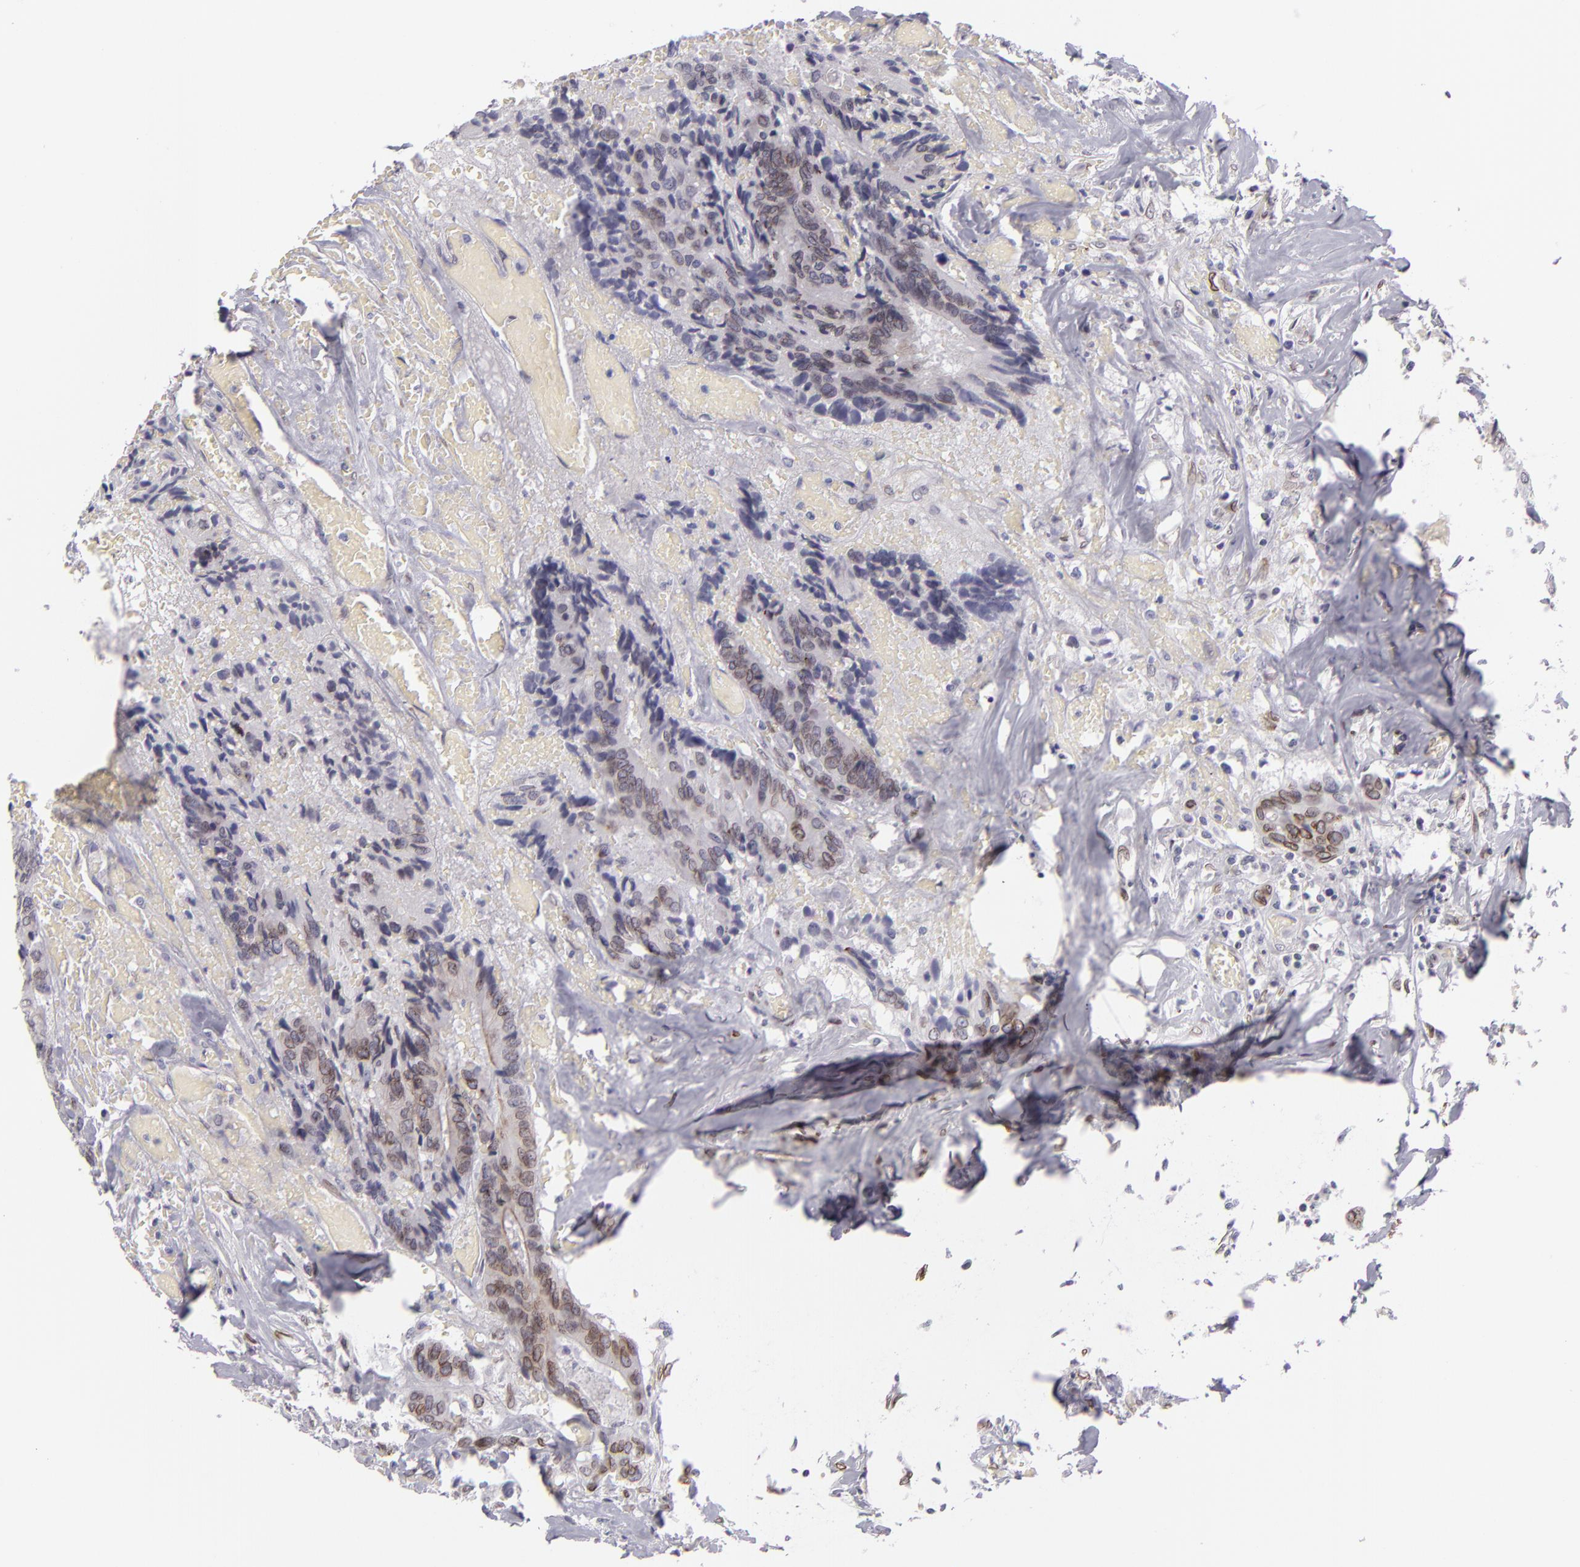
{"staining": {"intensity": "weak", "quantity": "25%-75%", "location": "cytoplasmic/membranous,nuclear"}, "tissue": "colorectal cancer", "cell_type": "Tumor cells", "image_type": "cancer", "snomed": [{"axis": "morphology", "description": "Adenocarcinoma, NOS"}, {"axis": "topography", "description": "Rectum"}], "caption": "Immunohistochemical staining of adenocarcinoma (colorectal) demonstrates low levels of weak cytoplasmic/membranous and nuclear protein staining in approximately 25%-75% of tumor cells.", "gene": "EMD", "patient": {"sex": "male", "age": 55}}